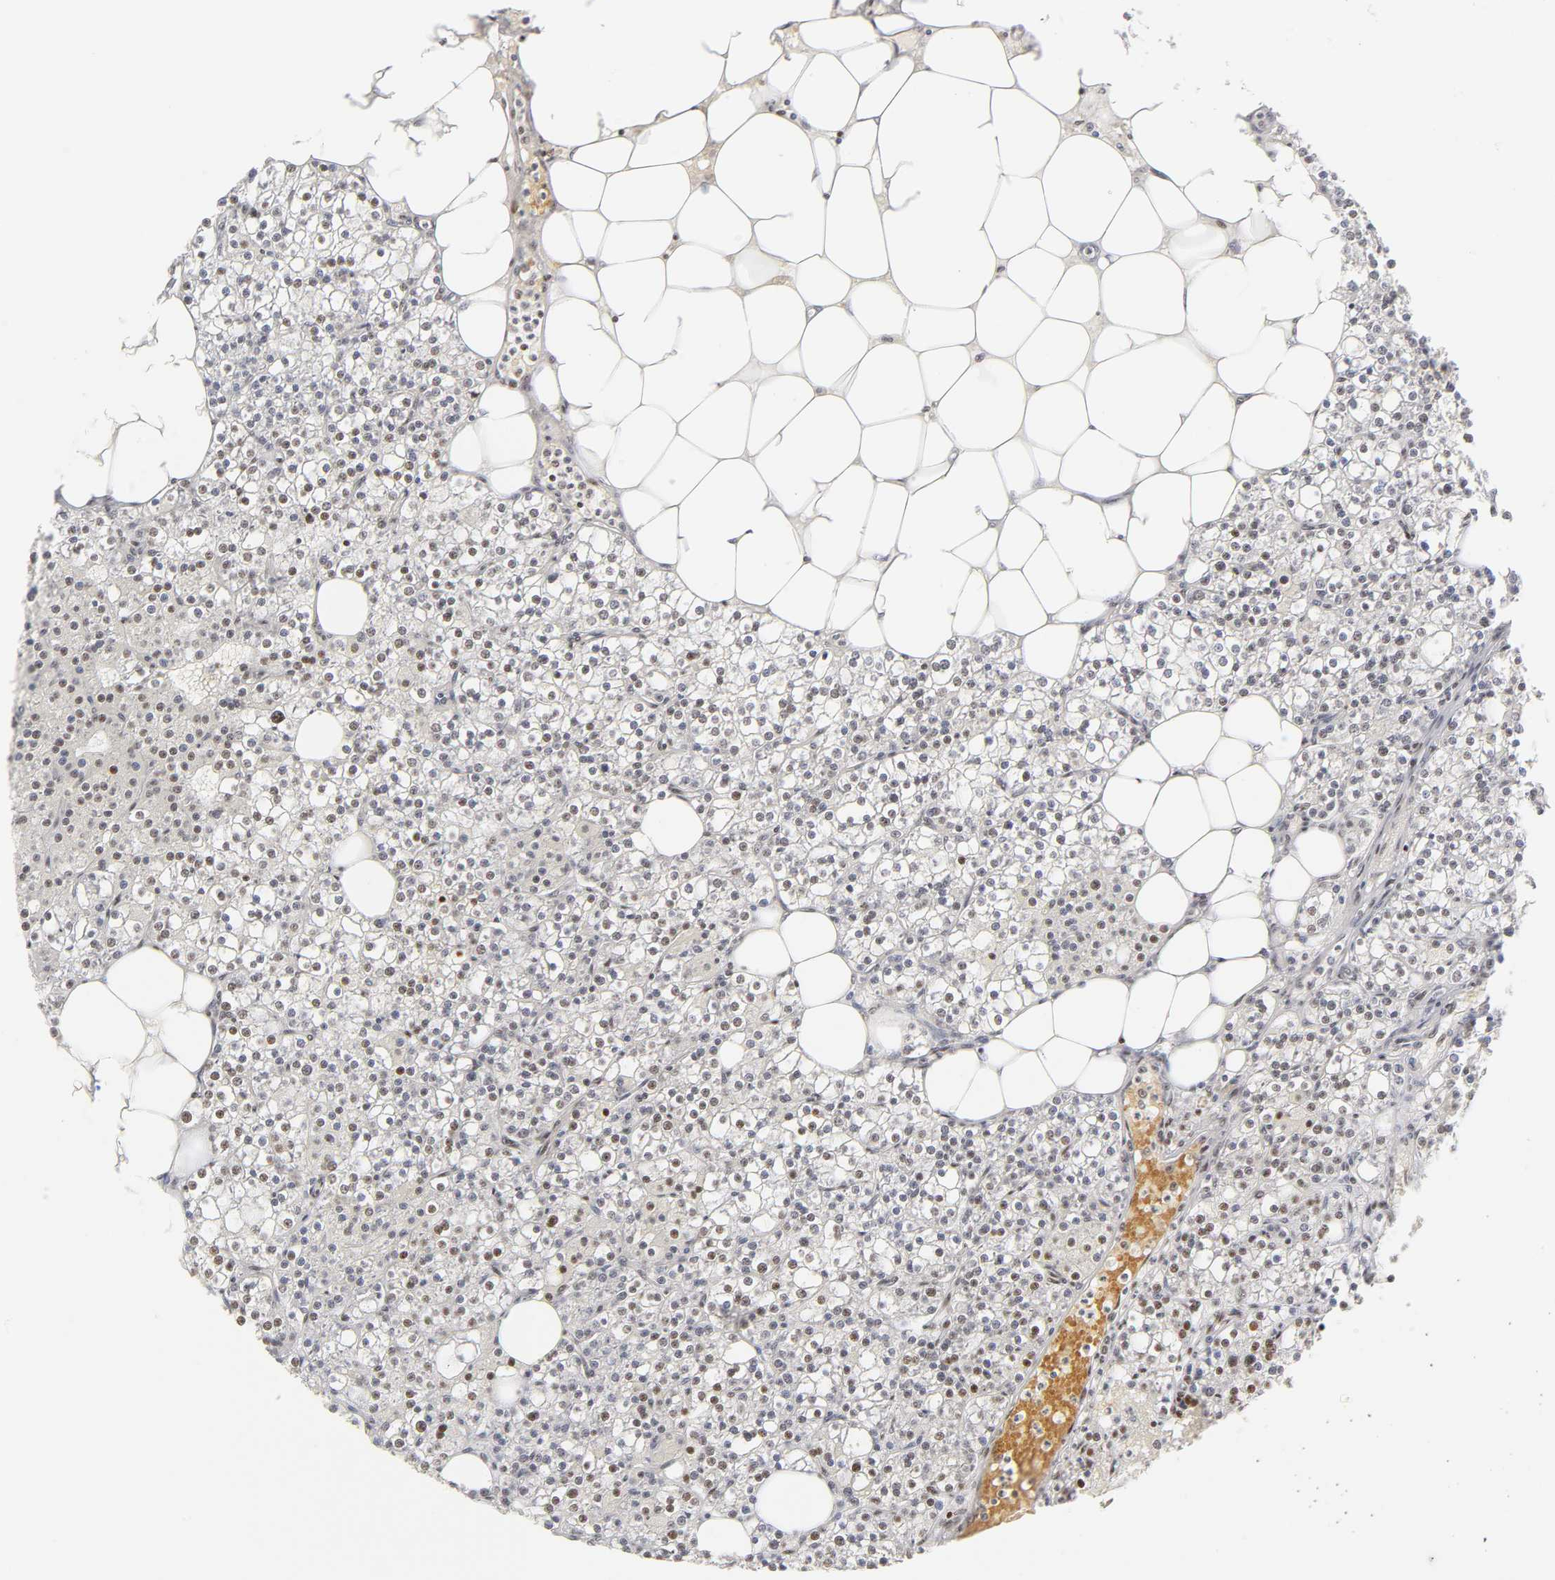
{"staining": {"intensity": "strong", "quantity": ">75%", "location": "nuclear"}, "tissue": "parathyroid gland", "cell_type": "Glandular cells", "image_type": "normal", "snomed": [{"axis": "morphology", "description": "Normal tissue, NOS"}, {"axis": "topography", "description": "Parathyroid gland"}], "caption": "Immunohistochemistry photomicrograph of benign parathyroid gland: human parathyroid gland stained using IHC exhibits high levels of strong protein expression localized specifically in the nuclear of glandular cells, appearing as a nuclear brown color.", "gene": "XRCC6", "patient": {"sex": "female", "age": 63}}